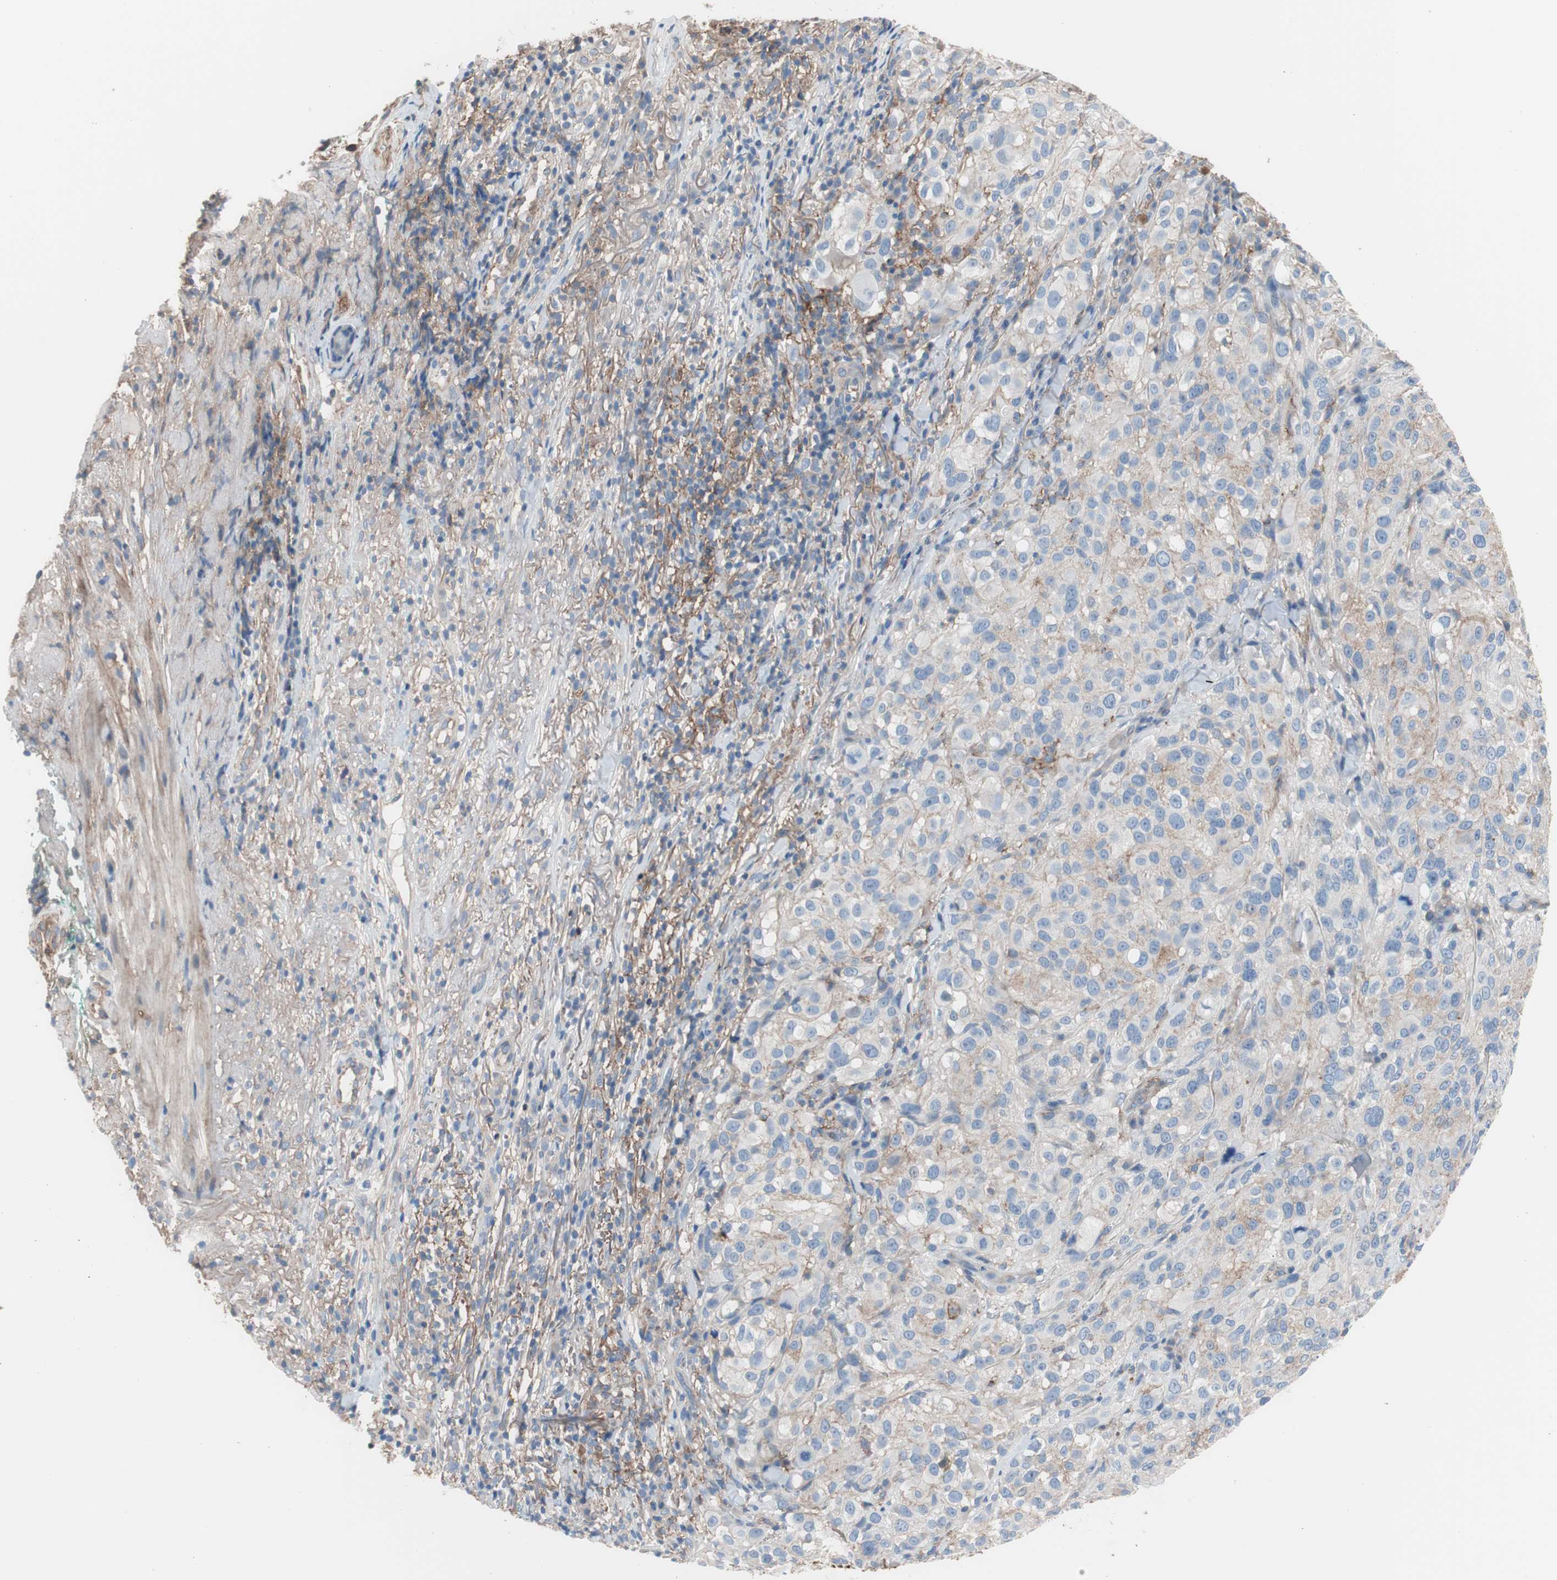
{"staining": {"intensity": "weak", "quantity": "25%-75%", "location": "cytoplasmic/membranous"}, "tissue": "melanoma", "cell_type": "Tumor cells", "image_type": "cancer", "snomed": [{"axis": "morphology", "description": "Necrosis, NOS"}, {"axis": "morphology", "description": "Malignant melanoma, NOS"}, {"axis": "topography", "description": "Skin"}], "caption": "Immunohistochemical staining of human malignant melanoma shows low levels of weak cytoplasmic/membranous protein positivity in approximately 25%-75% of tumor cells.", "gene": "CD81", "patient": {"sex": "female", "age": 87}}